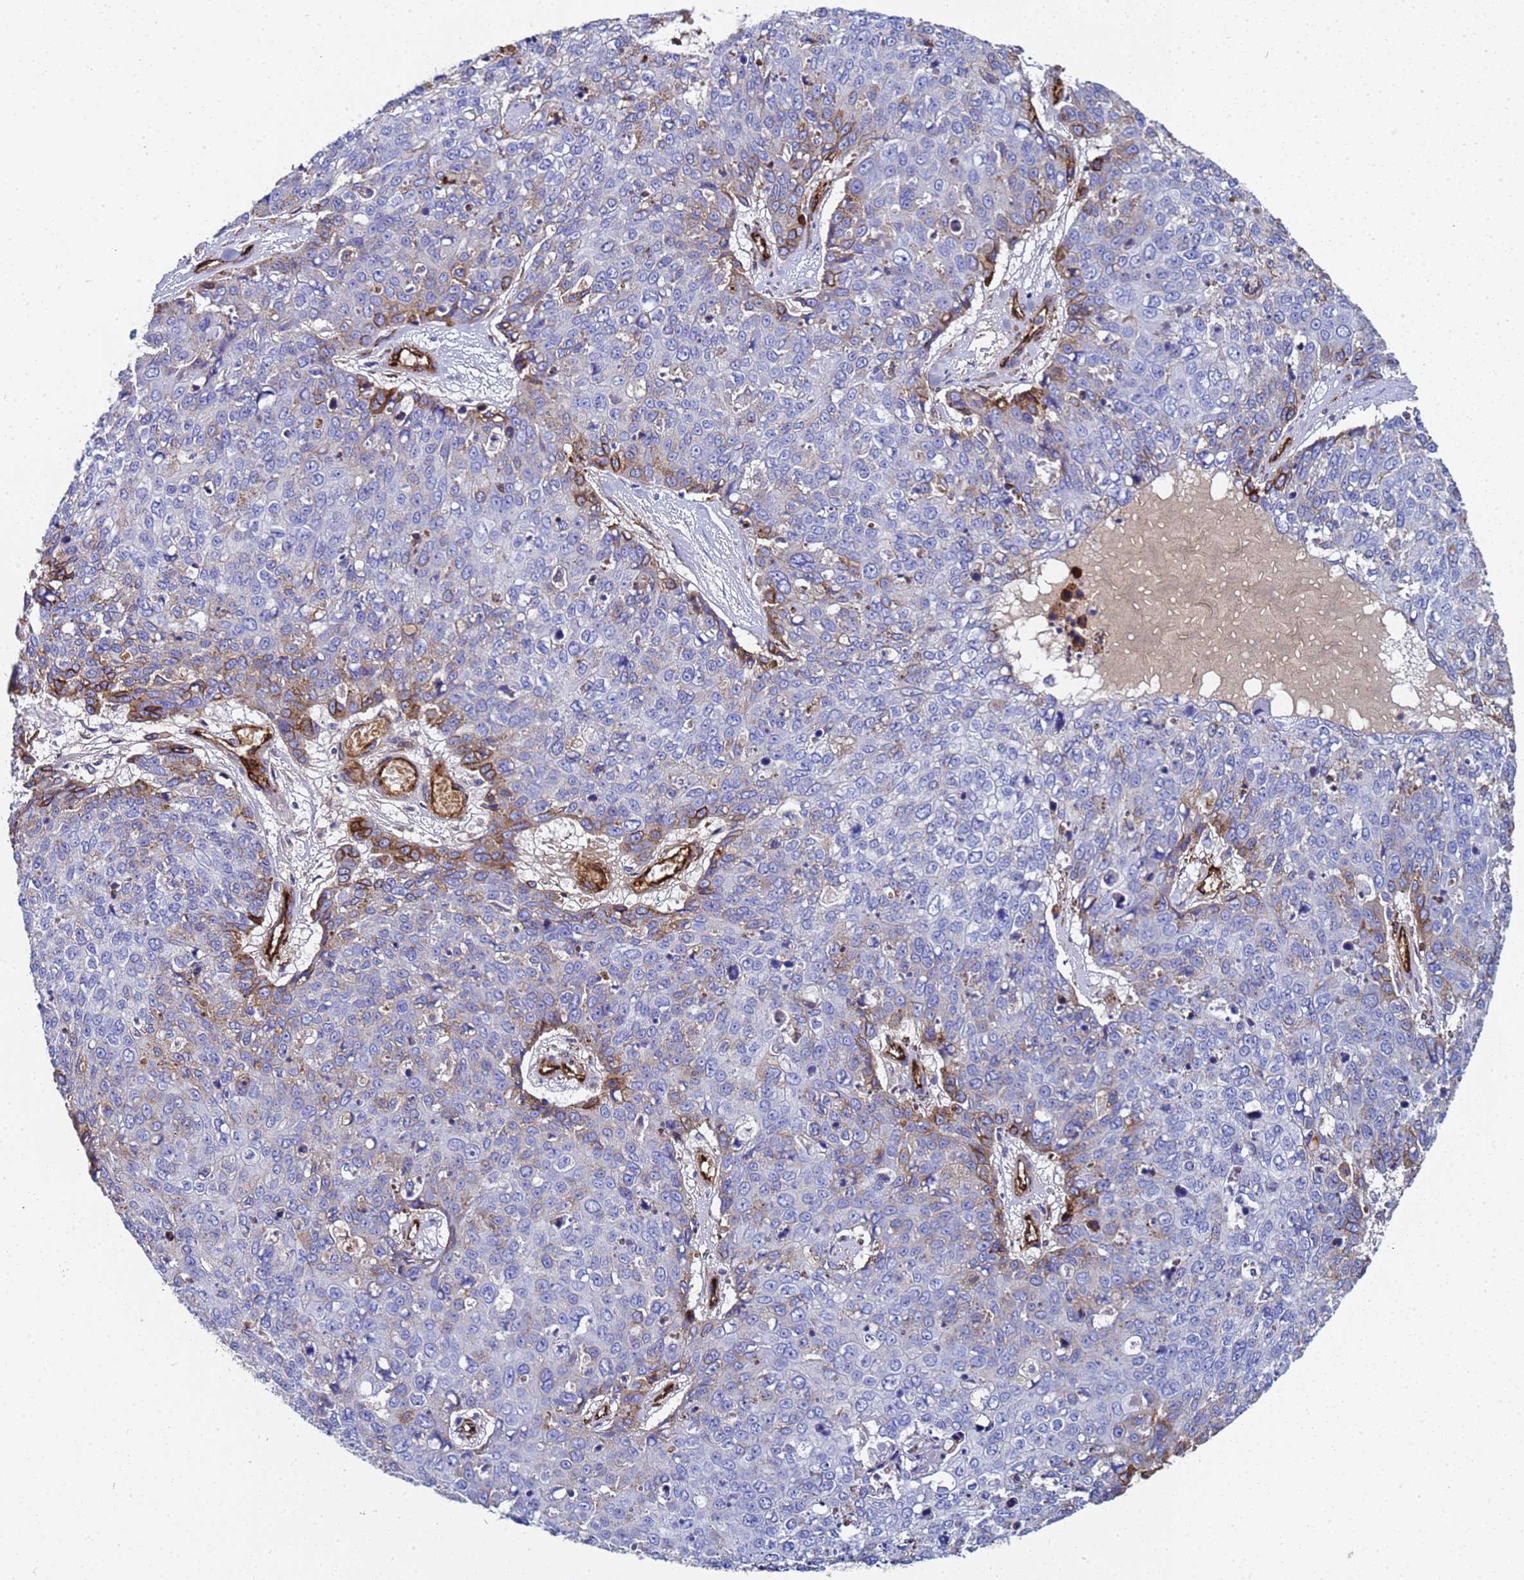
{"staining": {"intensity": "moderate", "quantity": "<25%", "location": "cytoplasmic/membranous"}, "tissue": "skin cancer", "cell_type": "Tumor cells", "image_type": "cancer", "snomed": [{"axis": "morphology", "description": "Squamous cell carcinoma, NOS"}, {"axis": "topography", "description": "Skin"}], "caption": "About <25% of tumor cells in squamous cell carcinoma (skin) exhibit moderate cytoplasmic/membranous protein positivity as visualized by brown immunohistochemical staining.", "gene": "ADIPOQ", "patient": {"sex": "male", "age": 71}}